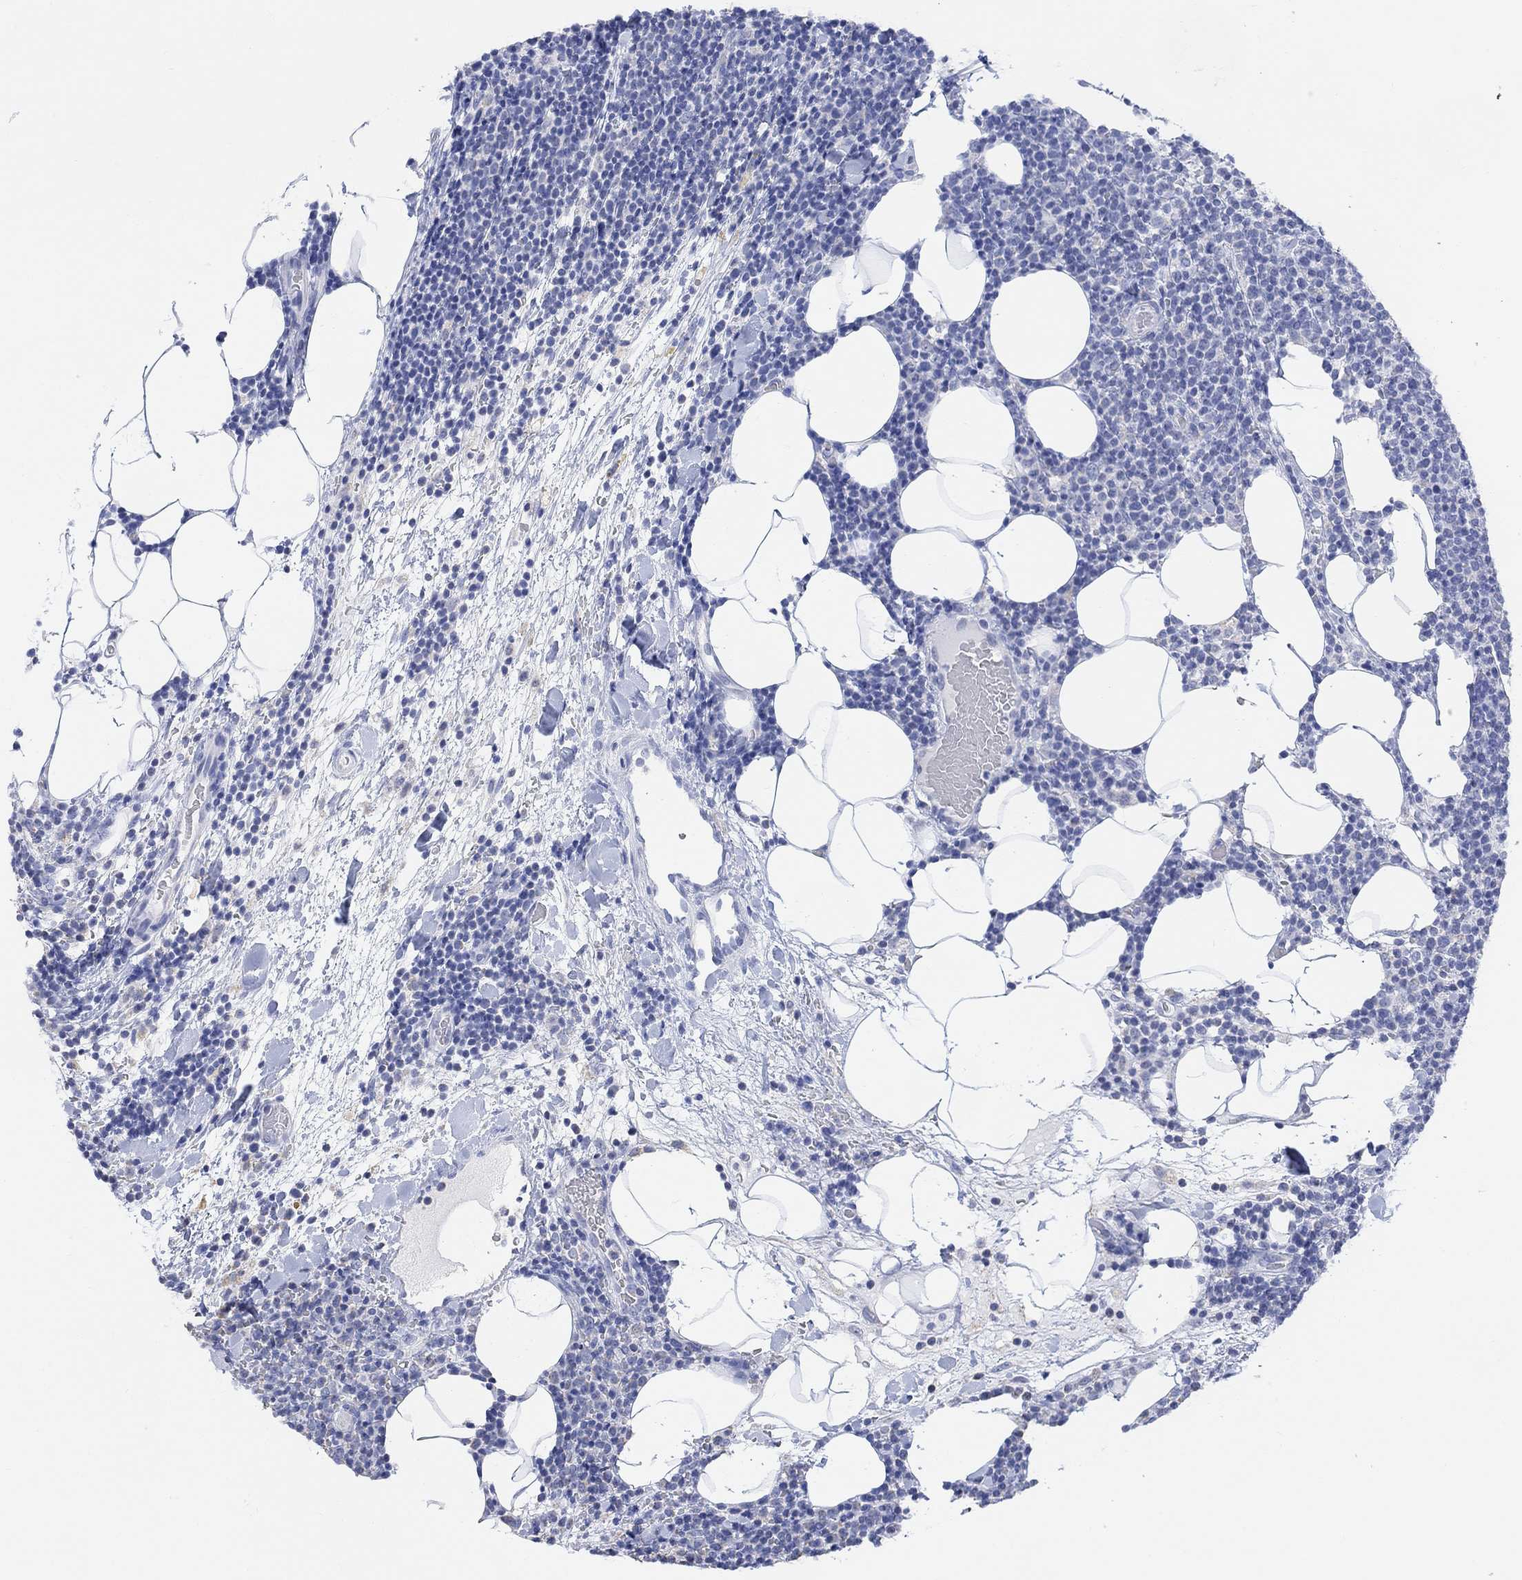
{"staining": {"intensity": "negative", "quantity": "none", "location": "none"}, "tissue": "lymphoma", "cell_type": "Tumor cells", "image_type": "cancer", "snomed": [{"axis": "morphology", "description": "Malignant lymphoma, non-Hodgkin's type, High grade"}, {"axis": "topography", "description": "Lymph node"}], "caption": "DAB (3,3'-diaminobenzidine) immunohistochemical staining of lymphoma displays no significant staining in tumor cells. (DAB (3,3'-diaminobenzidine) immunohistochemistry with hematoxylin counter stain).", "gene": "SYT12", "patient": {"sex": "male", "age": 61}}